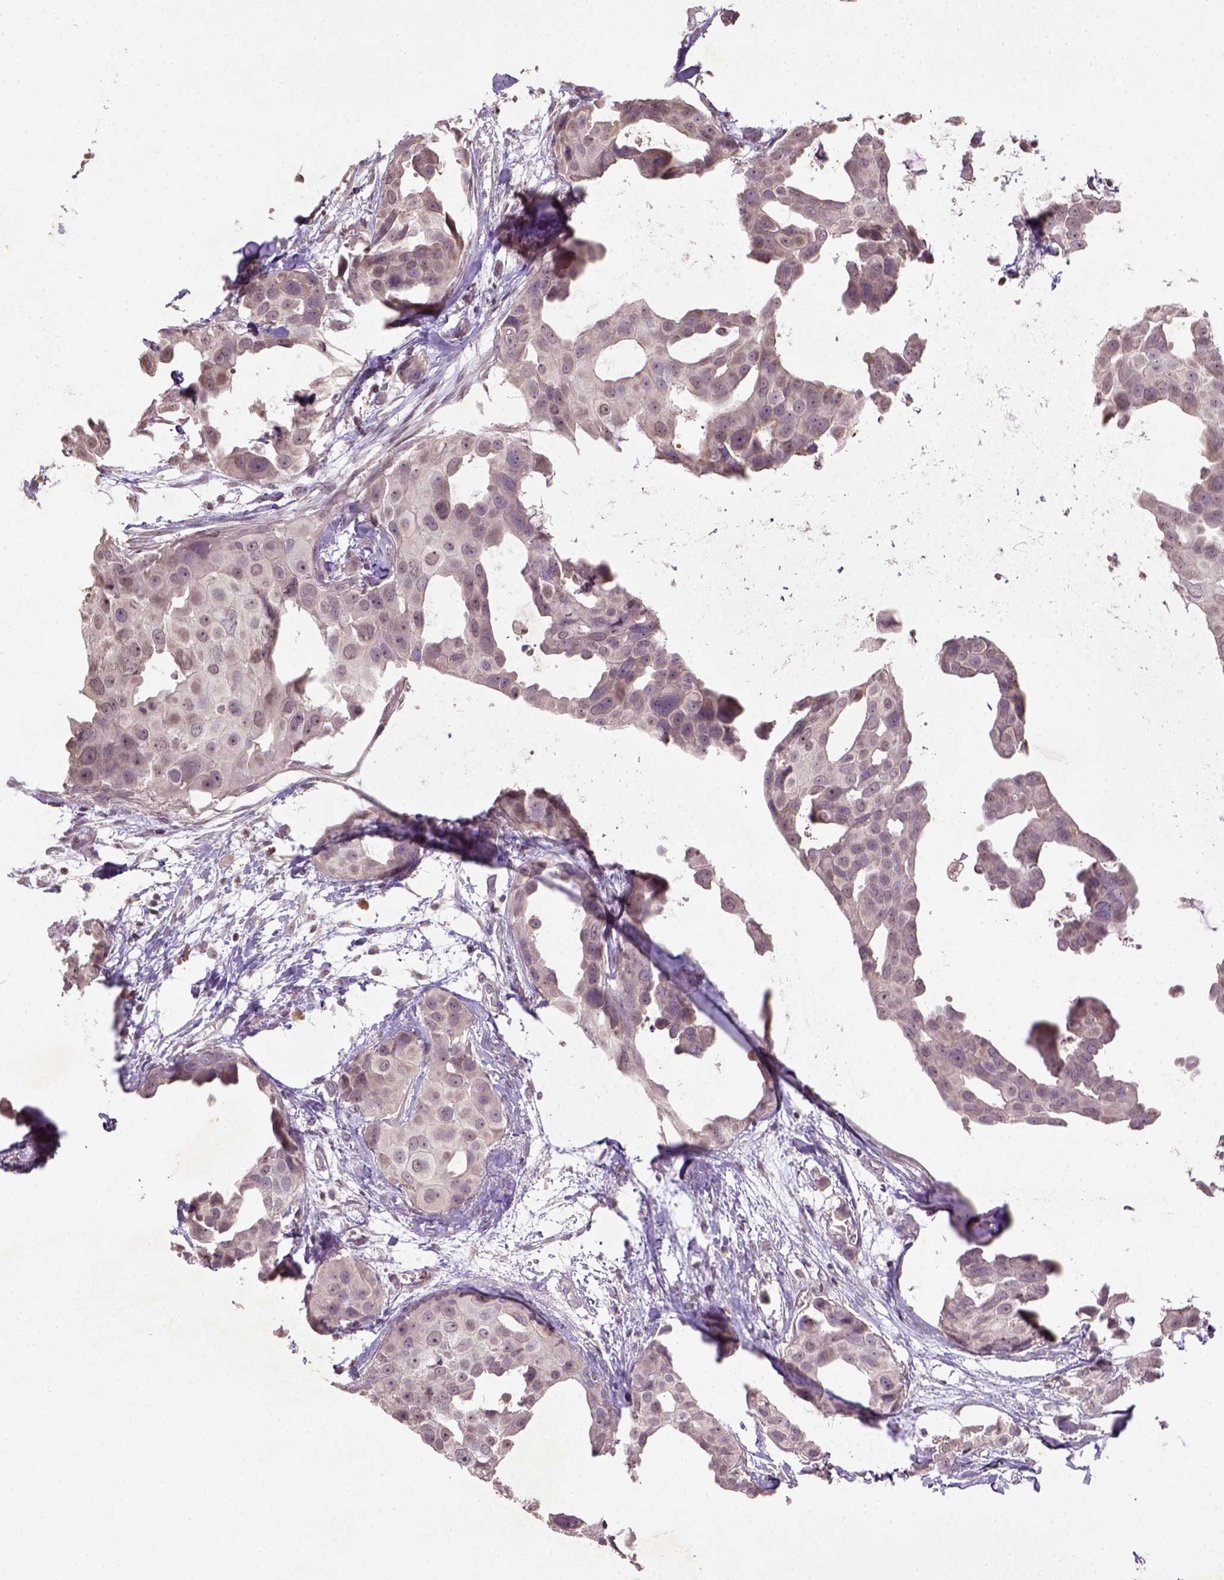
{"staining": {"intensity": "weak", "quantity": "<25%", "location": "nuclear"}, "tissue": "breast cancer", "cell_type": "Tumor cells", "image_type": "cancer", "snomed": [{"axis": "morphology", "description": "Duct carcinoma"}, {"axis": "topography", "description": "Breast"}], "caption": "High power microscopy histopathology image of an immunohistochemistry image of breast cancer (intraductal carcinoma), revealing no significant expression in tumor cells.", "gene": "NUDT3", "patient": {"sex": "female", "age": 38}}